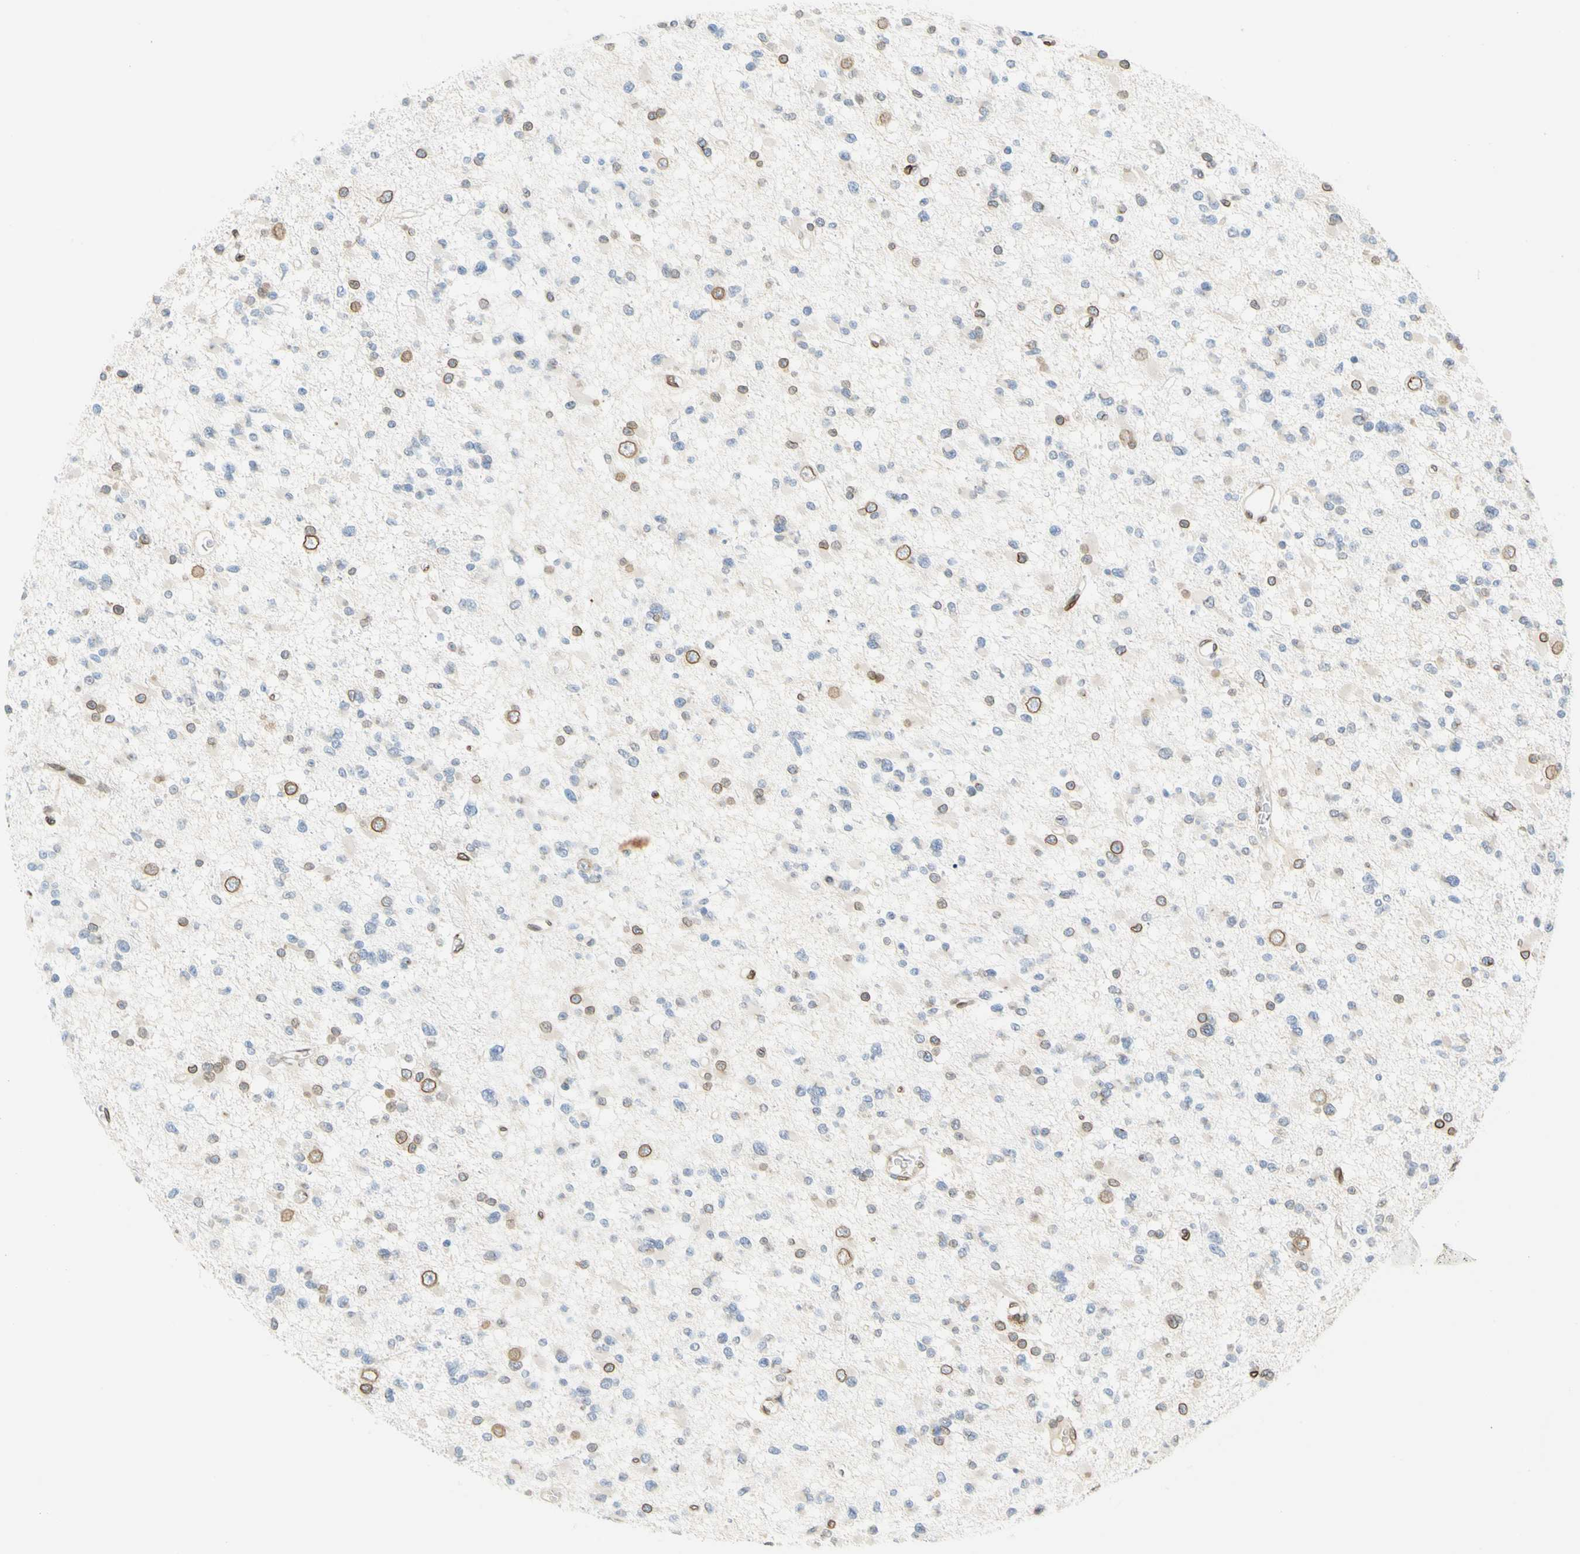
{"staining": {"intensity": "weak", "quantity": "<25%", "location": "cytoplasmic/membranous,nuclear"}, "tissue": "glioma", "cell_type": "Tumor cells", "image_type": "cancer", "snomed": [{"axis": "morphology", "description": "Glioma, malignant, Low grade"}, {"axis": "topography", "description": "Brain"}], "caption": "Immunohistochemistry of human low-grade glioma (malignant) reveals no staining in tumor cells.", "gene": "SUN1", "patient": {"sex": "female", "age": 22}}